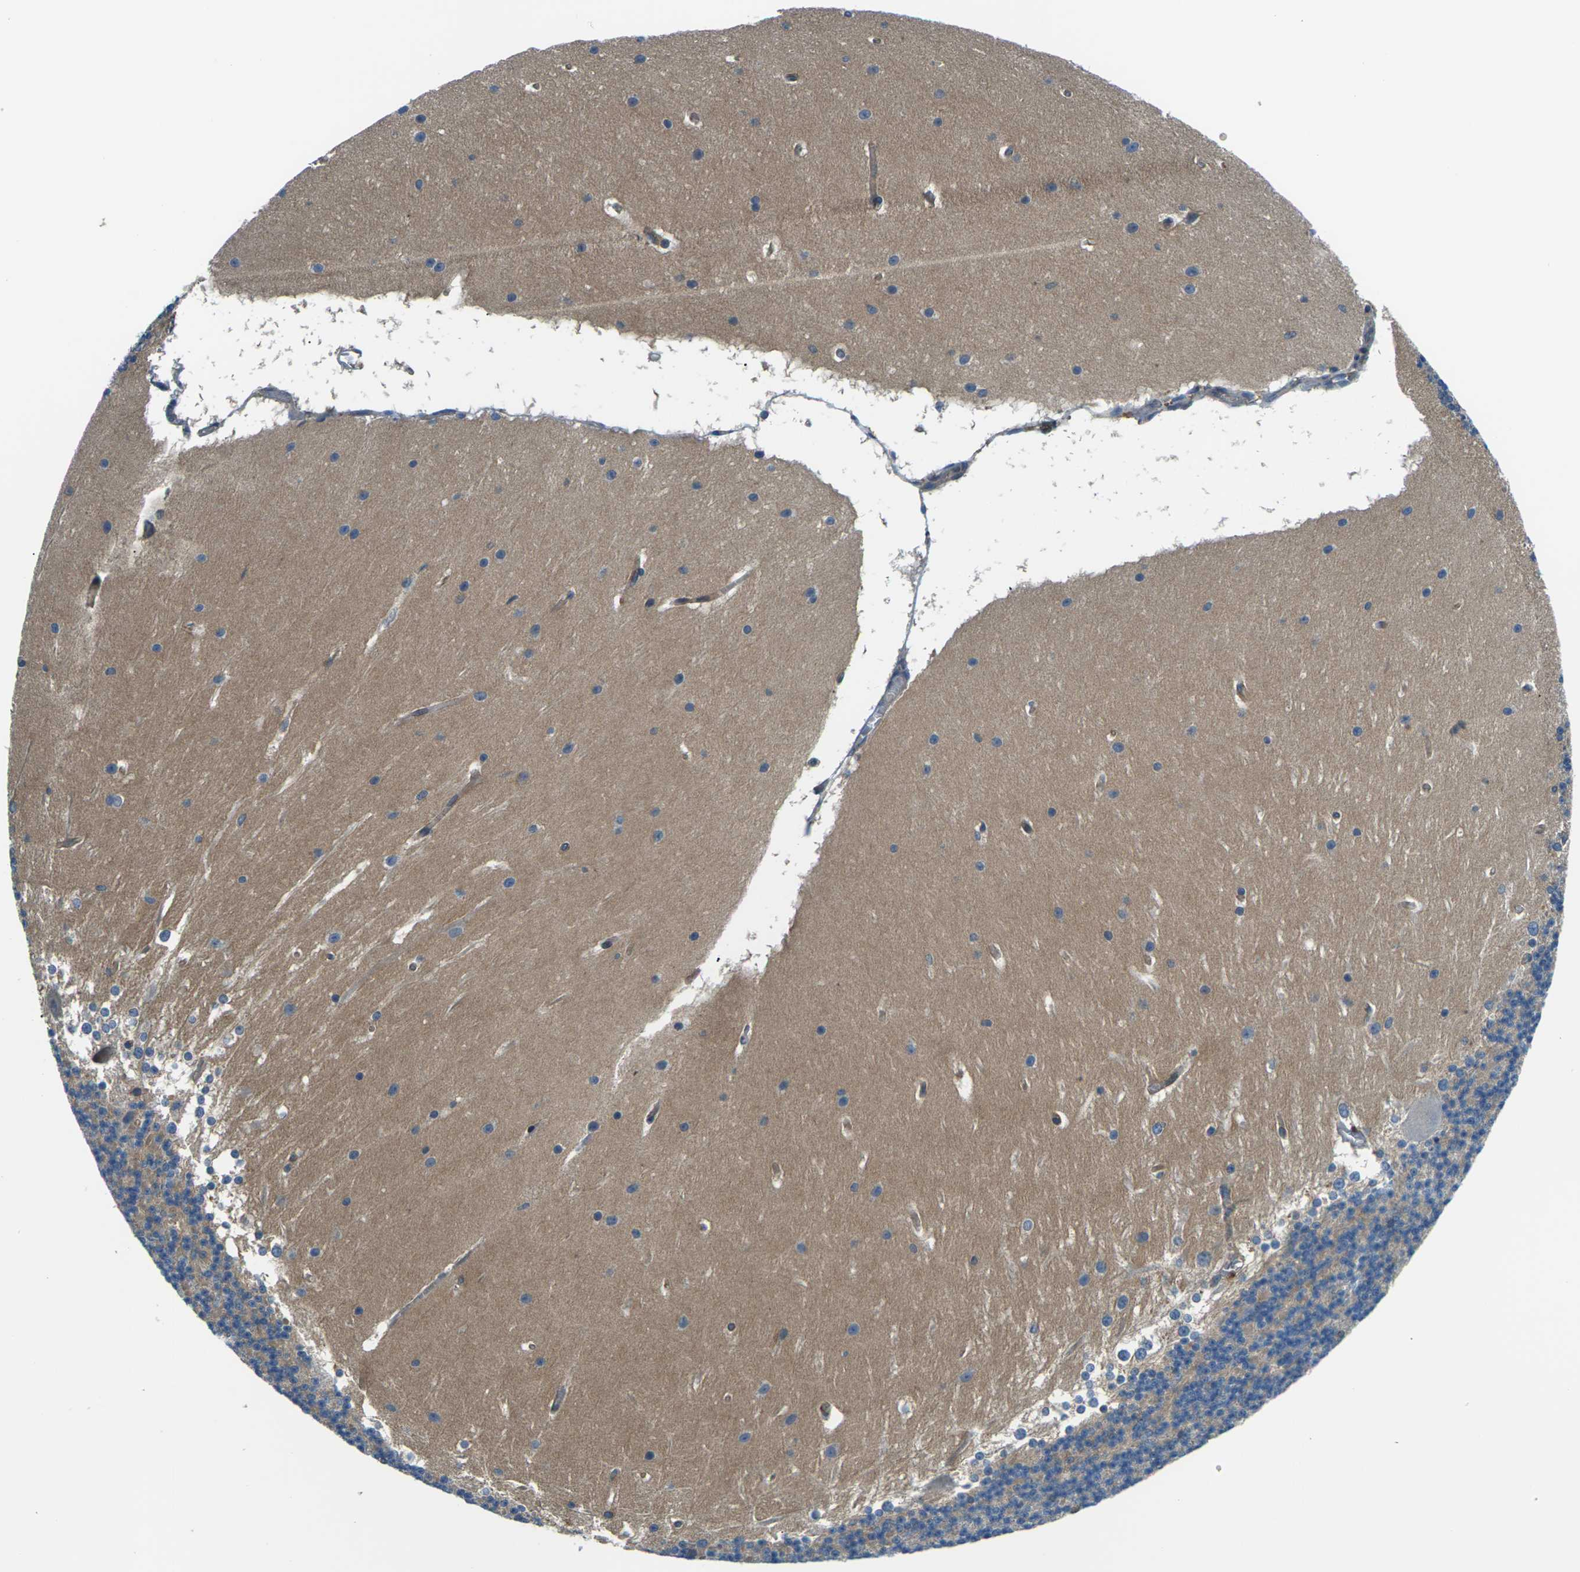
{"staining": {"intensity": "moderate", "quantity": "25%-75%", "location": "cytoplasmic/membranous"}, "tissue": "cerebellum", "cell_type": "Cells in granular layer", "image_type": "normal", "snomed": [{"axis": "morphology", "description": "Normal tissue, NOS"}, {"axis": "topography", "description": "Cerebellum"}], "caption": "Immunohistochemical staining of unremarkable cerebellum demonstrates moderate cytoplasmic/membranous protein staining in about 25%-75% of cells in granular layer. The staining is performed using DAB brown chromogen to label protein expression. The nuclei are counter-stained blue using hematoxylin.", "gene": "SLC13A3", "patient": {"sex": "female", "age": 19}}